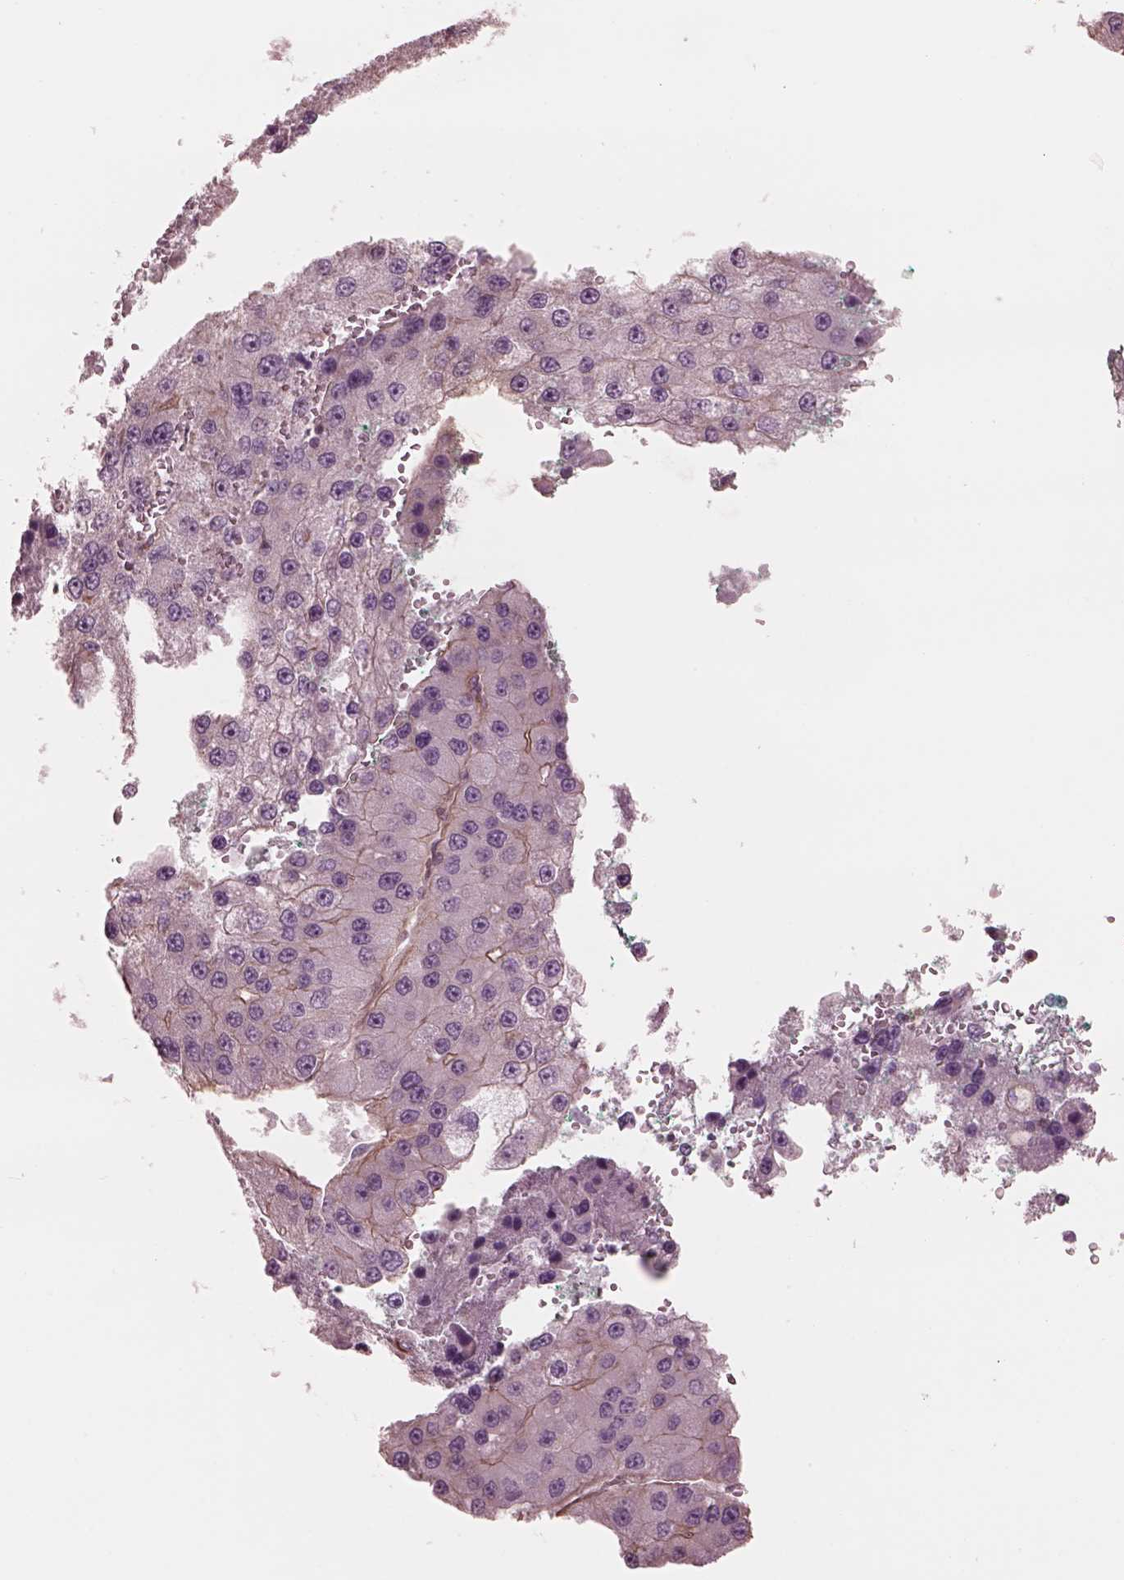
{"staining": {"intensity": "negative", "quantity": "none", "location": "none"}, "tissue": "liver cancer", "cell_type": "Tumor cells", "image_type": "cancer", "snomed": [{"axis": "morphology", "description": "Carcinoma, Hepatocellular, NOS"}, {"axis": "topography", "description": "Liver"}], "caption": "Immunohistochemistry micrograph of liver cancer stained for a protein (brown), which demonstrates no expression in tumor cells.", "gene": "ELAPOR1", "patient": {"sex": "female", "age": 73}}